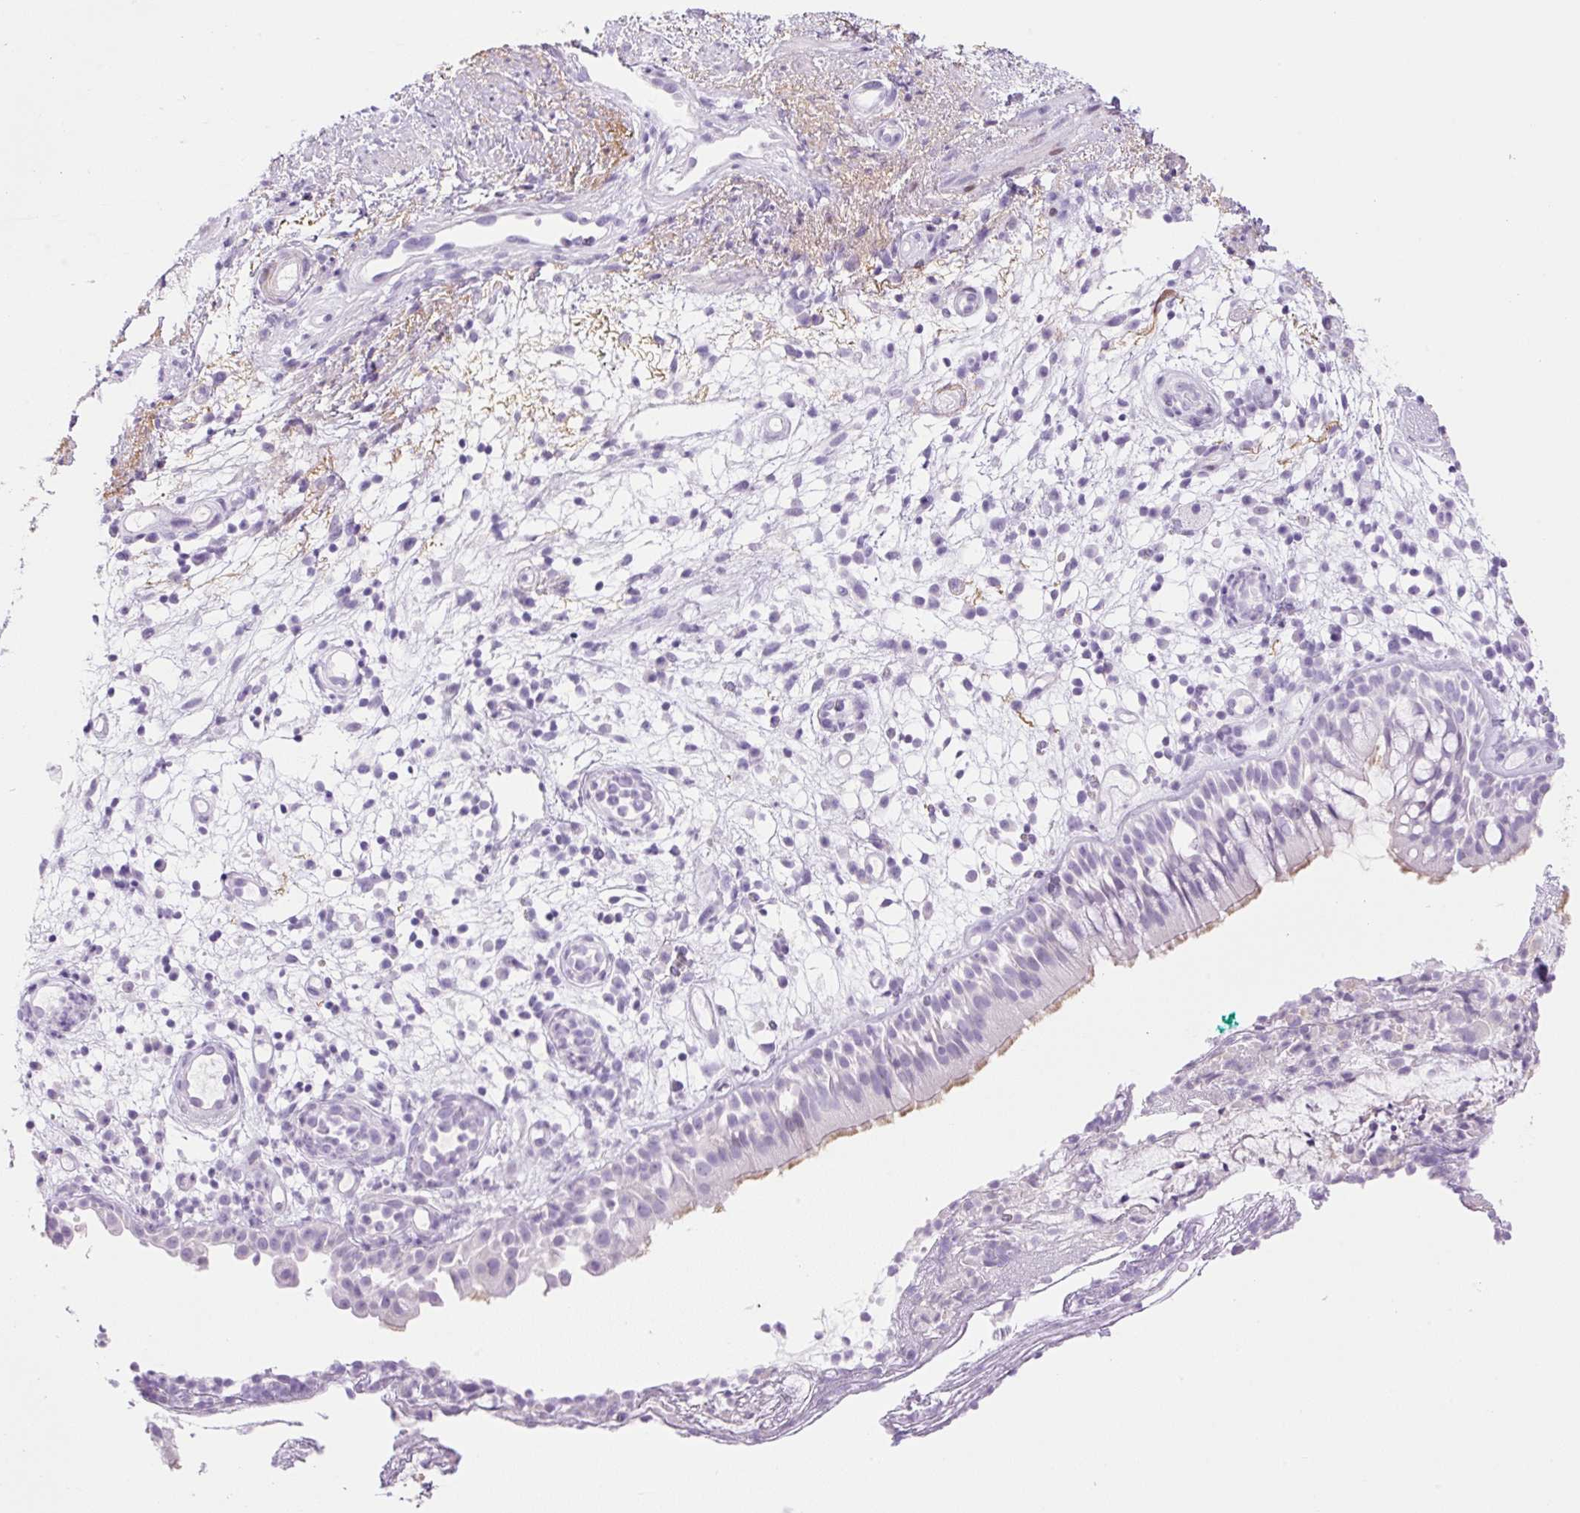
{"staining": {"intensity": "weak", "quantity": "<25%", "location": "cytoplasmic/membranous"}, "tissue": "nasopharynx", "cell_type": "Respiratory epithelial cells", "image_type": "normal", "snomed": [{"axis": "morphology", "description": "Normal tissue, NOS"}, {"axis": "morphology", "description": "Inflammation, NOS"}, {"axis": "topography", "description": "Nasopharynx"}], "caption": "Respiratory epithelial cells show no significant protein expression in benign nasopharynx. Nuclei are stained in blue.", "gene": "SP140L", "patient": {"sex": "male", "age": 54}}